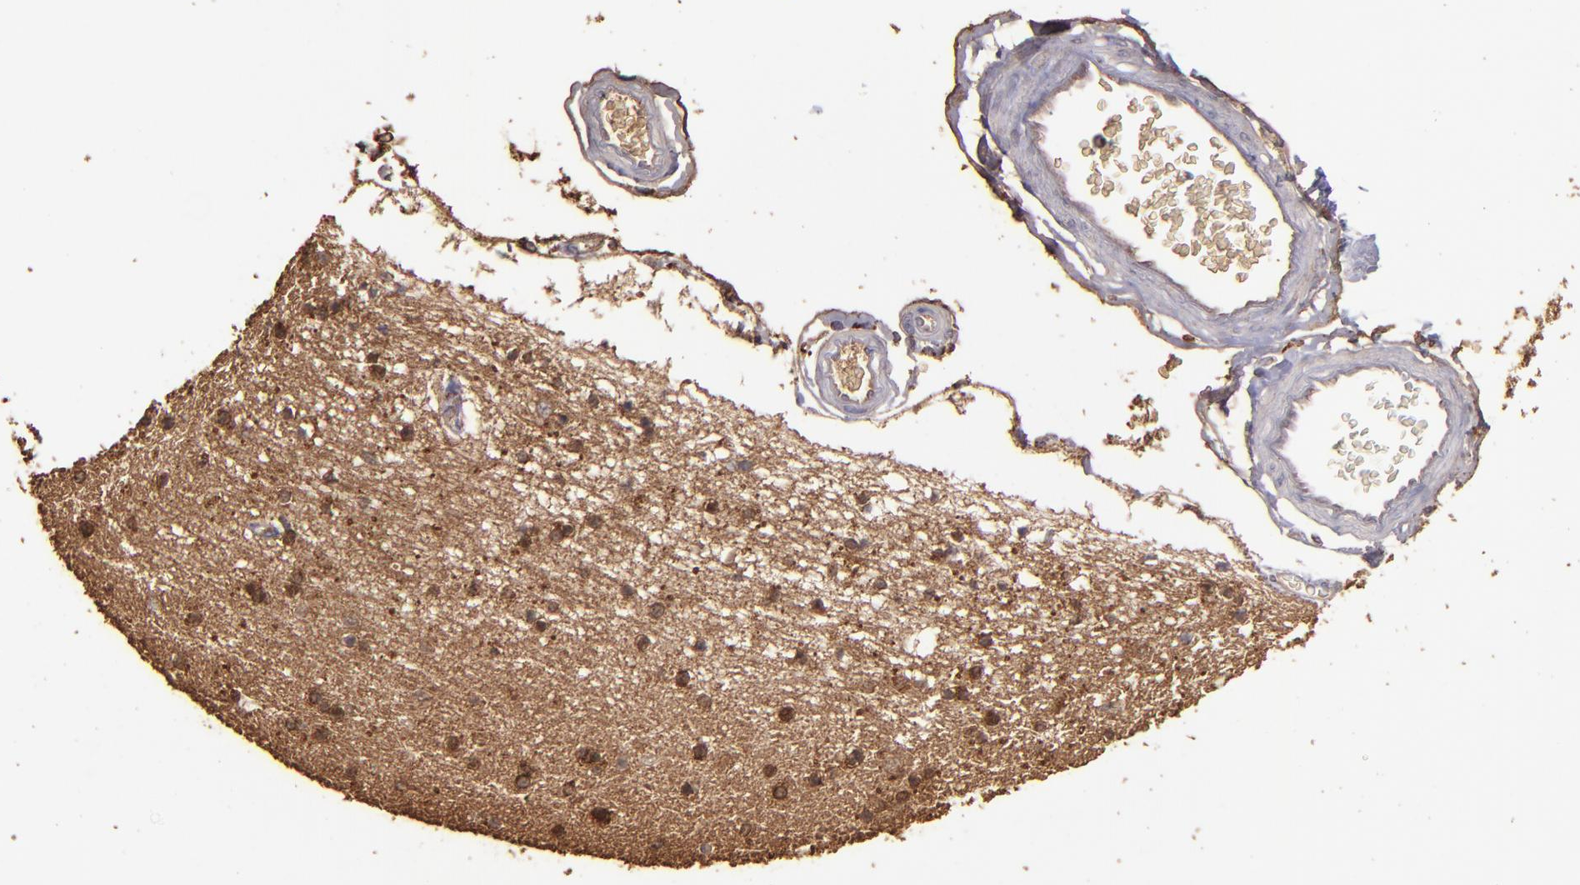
{"staining": {"intensity": "moderate", "quantity": "<25%", "location": "cytoplasmic/membranous"}, "tissue": "hippocampus", "cell_type": "Glial cells", "image_type": "normal", "snomed": [{"axis": "morphology", "description": "Normal tissue, NOS"}, {"axis": "topography", "description": "Hippocampus"}], "caption": "Moderate cytoplasmic/membranous protein staining is identified in approximately <25% of glial cells in hippocampus.", "gene": "SRRD", "patient": {"sex": "female", "age": 54}}